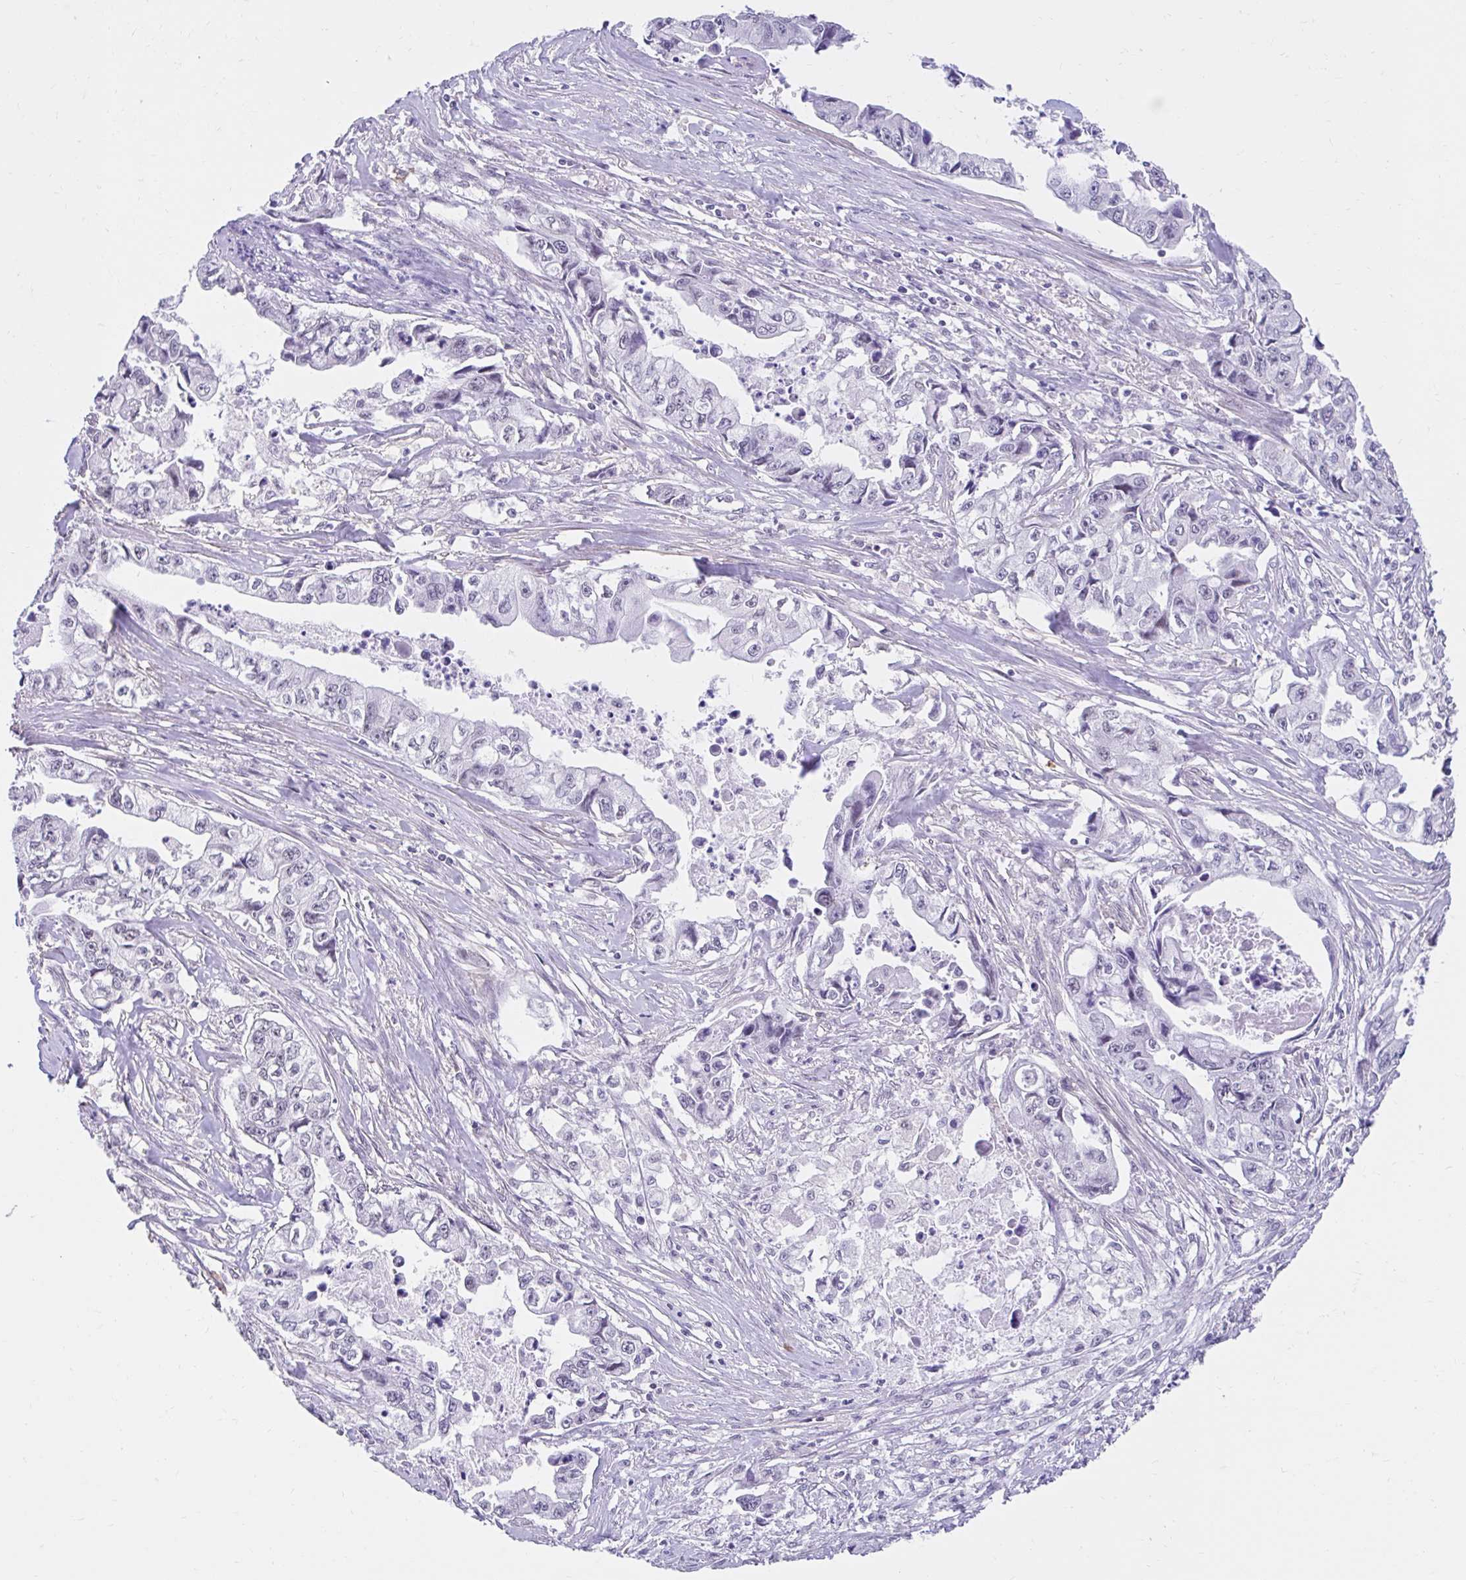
{"staining": {"intensity": "negative", "quantity": "none", "location": "none"}, "tissue": "pancreatic cancer", "cell_type": "Tumor cells", "image_type": "cancer", "snomed": [{"axis": "morphology", "description": "Adenocarcinoma, NOS"}, {"axis": "topography", "description": "Pancreas"}], "caption": "A photomicrograph of human adenocarcinoma (pancreatic) is negative for staining in tumor cells.", "gene": "DCAF17", "patient": {"sex": "male", "age": 66}}